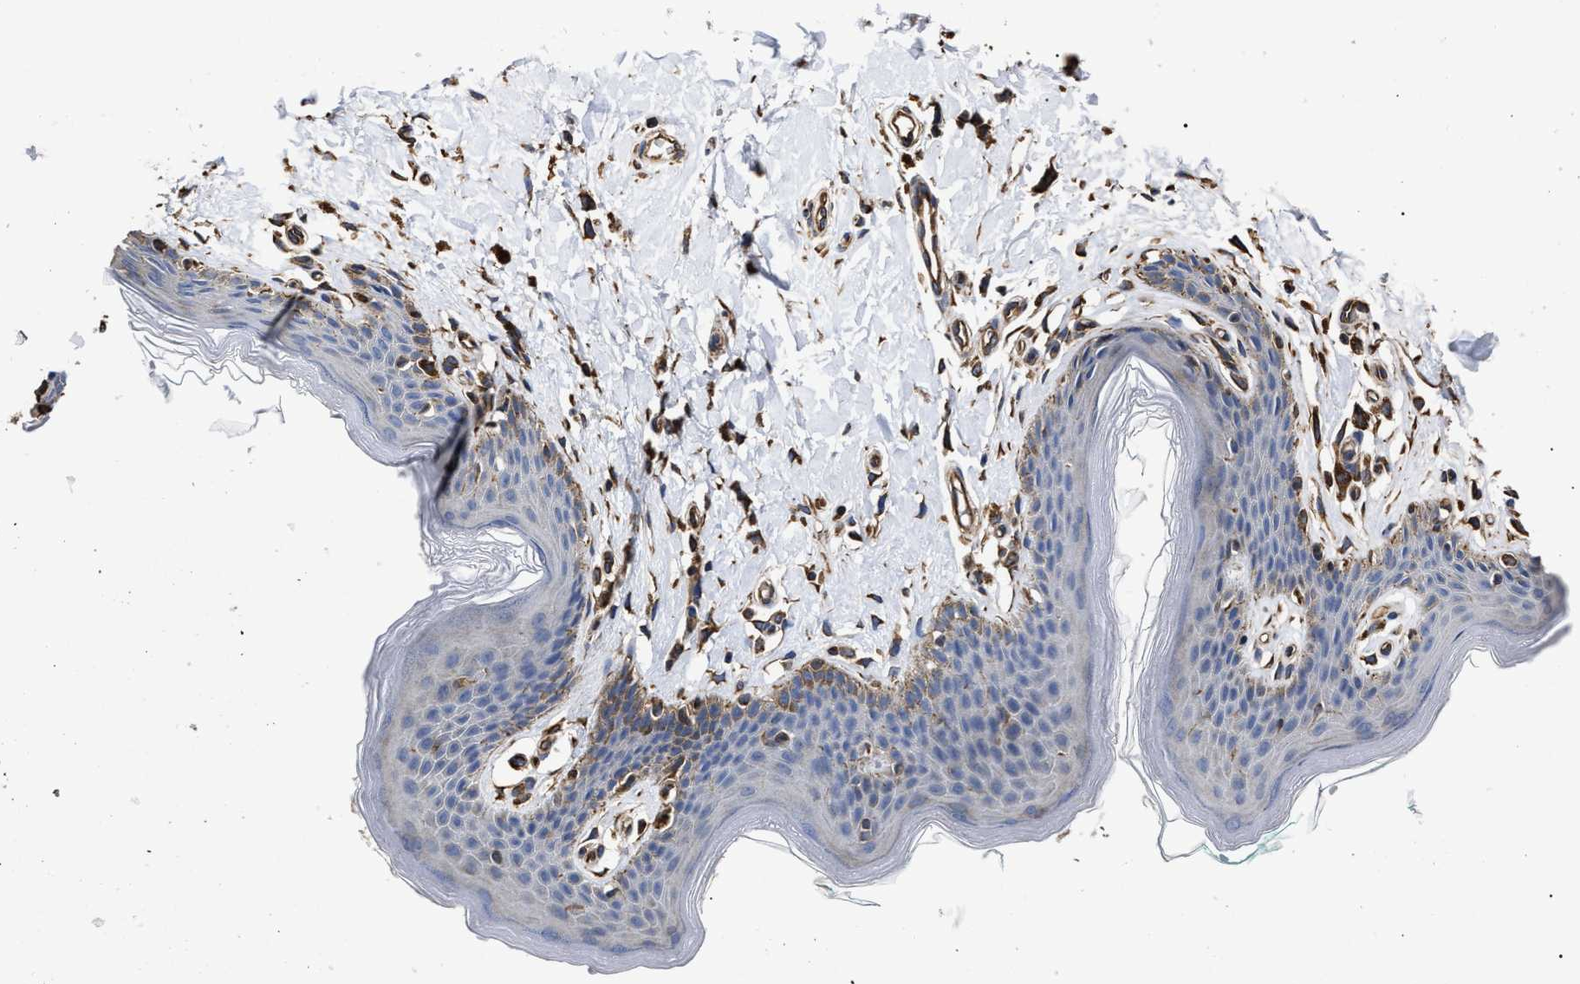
{"staining": {"intensity": "moderate", "quantity": "<25%", "location": "cytoplasmic/membranous"}, "tissue": "skin", "cell_type": "Epidermal cells", "image_type": "normal", "snomed": [{"axis": "morphology", "description": "Normal tissue, NOS"}, {"axis": "topography", "description": "Vulva"}], "caption": "Approximately <25% of epidermal cells in normal human skin display moderate cytoplasmic/membranous protein positivity as visualized by brown immunohistochemical staining.", "gene": "TSPAN33", "patient": {"sex": "female", "age": 66}}